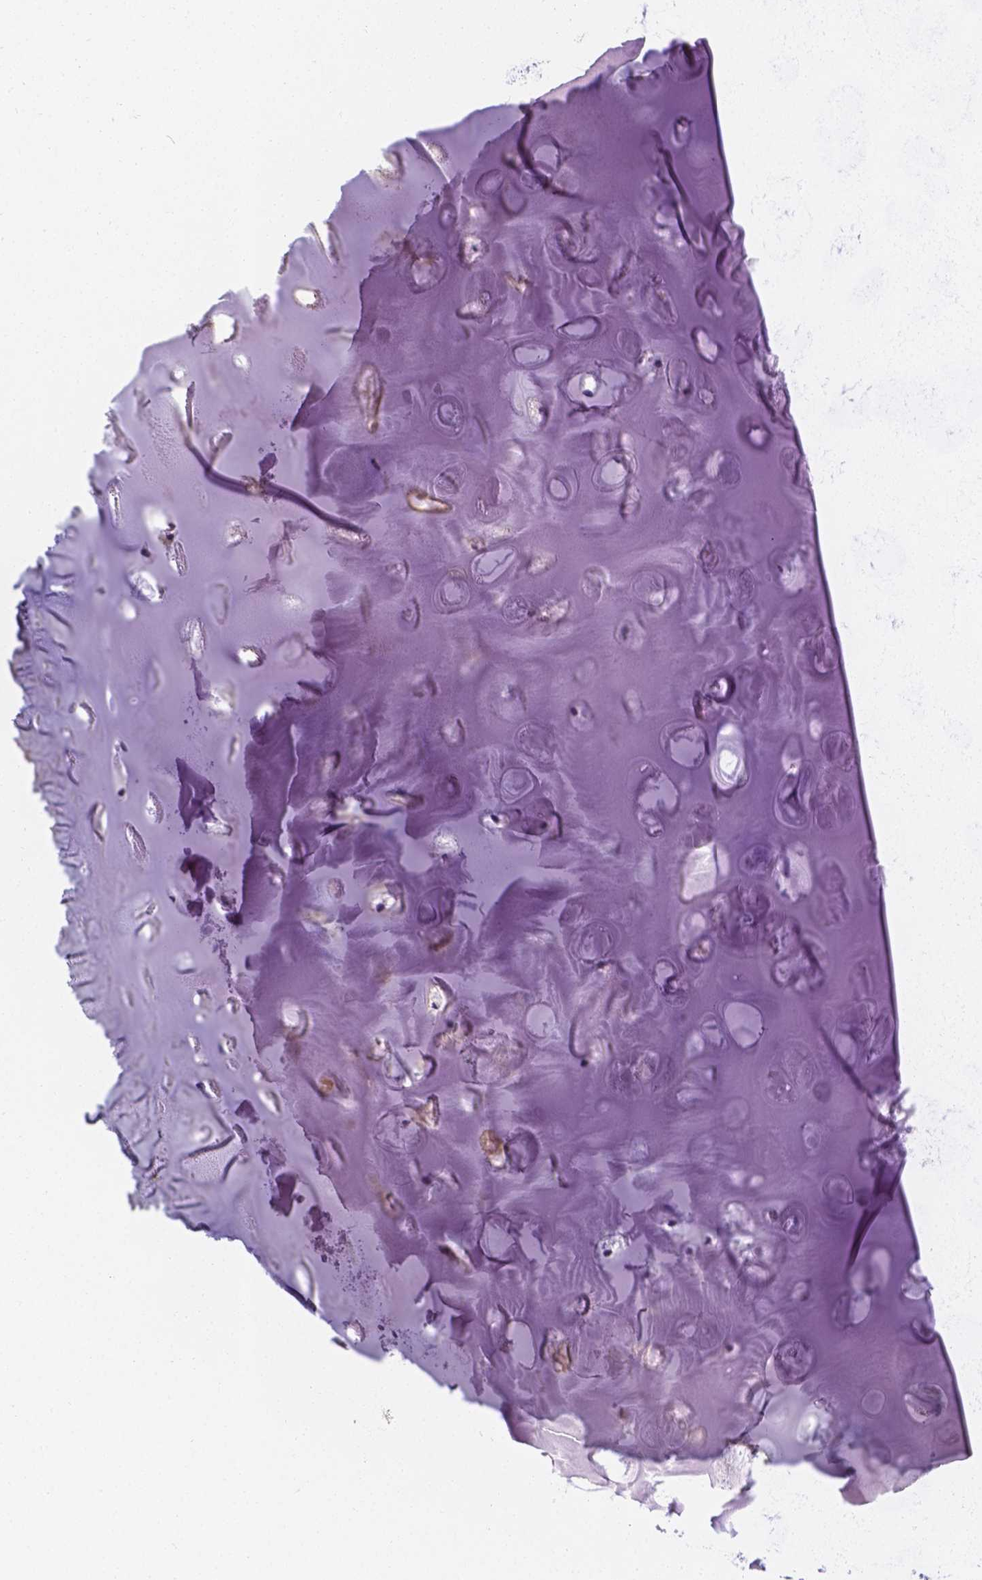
{"staining": {"intensity": "negative", "quantity": "none", "location": "none"}, "tissue": "adipose tissue", "cell_type": "Adipocytes", "image_type": "normal", "snomed": [{"axis": "morphology", "description": "Normal tissue, NOS"}, {"axis": "morphology", "description": "Squamous cell carcinoma, NOS"}, {"axis": "topography", "description": "Cartilage tissue"}, {"axis": "topography", "description": "Bronchus"}, {"axis": "topography", "description": "Lung"}], "caption": "DAB immunohistochemical staining of normal adipose tissue demonstrates no significant expression in adipocytes.", "gene": "APOE", "patient": {"sex": "male", "age": 66}}